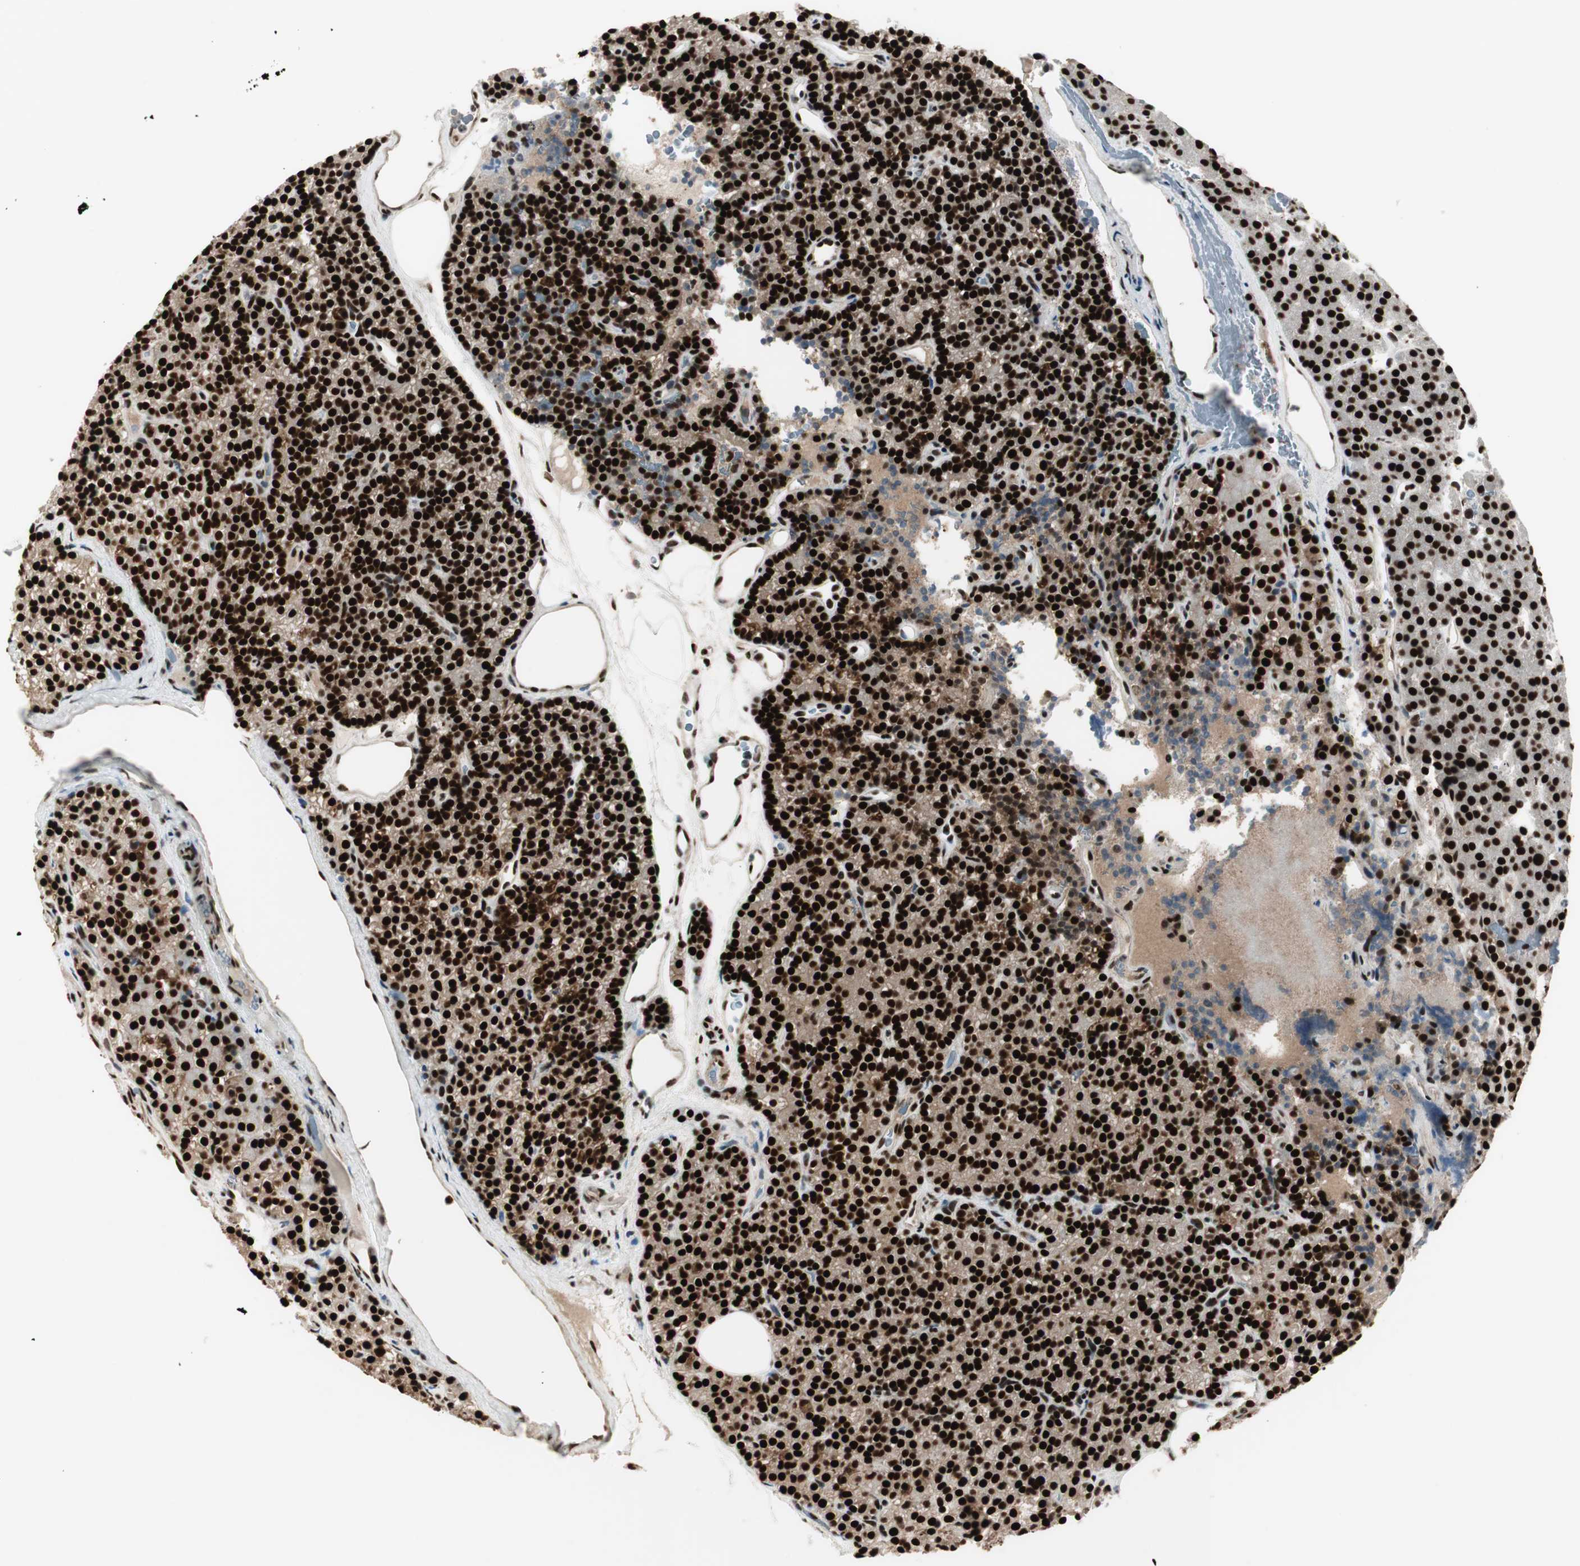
{"staining": {"intensity": "strong", "quantity": ">75%", "location": "nuclear"}, "tissue": "parathyroid gland", "cell_type": "Glandular cells", "image_type": "normal", "snomed": [{"axis": "morphology", "description": "Normal tissue, NOS"}, {"axis": "morphology", "description": "Hyperplasia, NOS"}, {"axis": "topography", "description": "Parathyroid gland"}], "caption": "IHC image of normal human parathyroid gland stained for a protein (brown), which shows high levels of strong nuclear expression in about >75% of glandular cells.", "gene": "HEXIM1", "patient": {"sex": "male", "age": 44}}